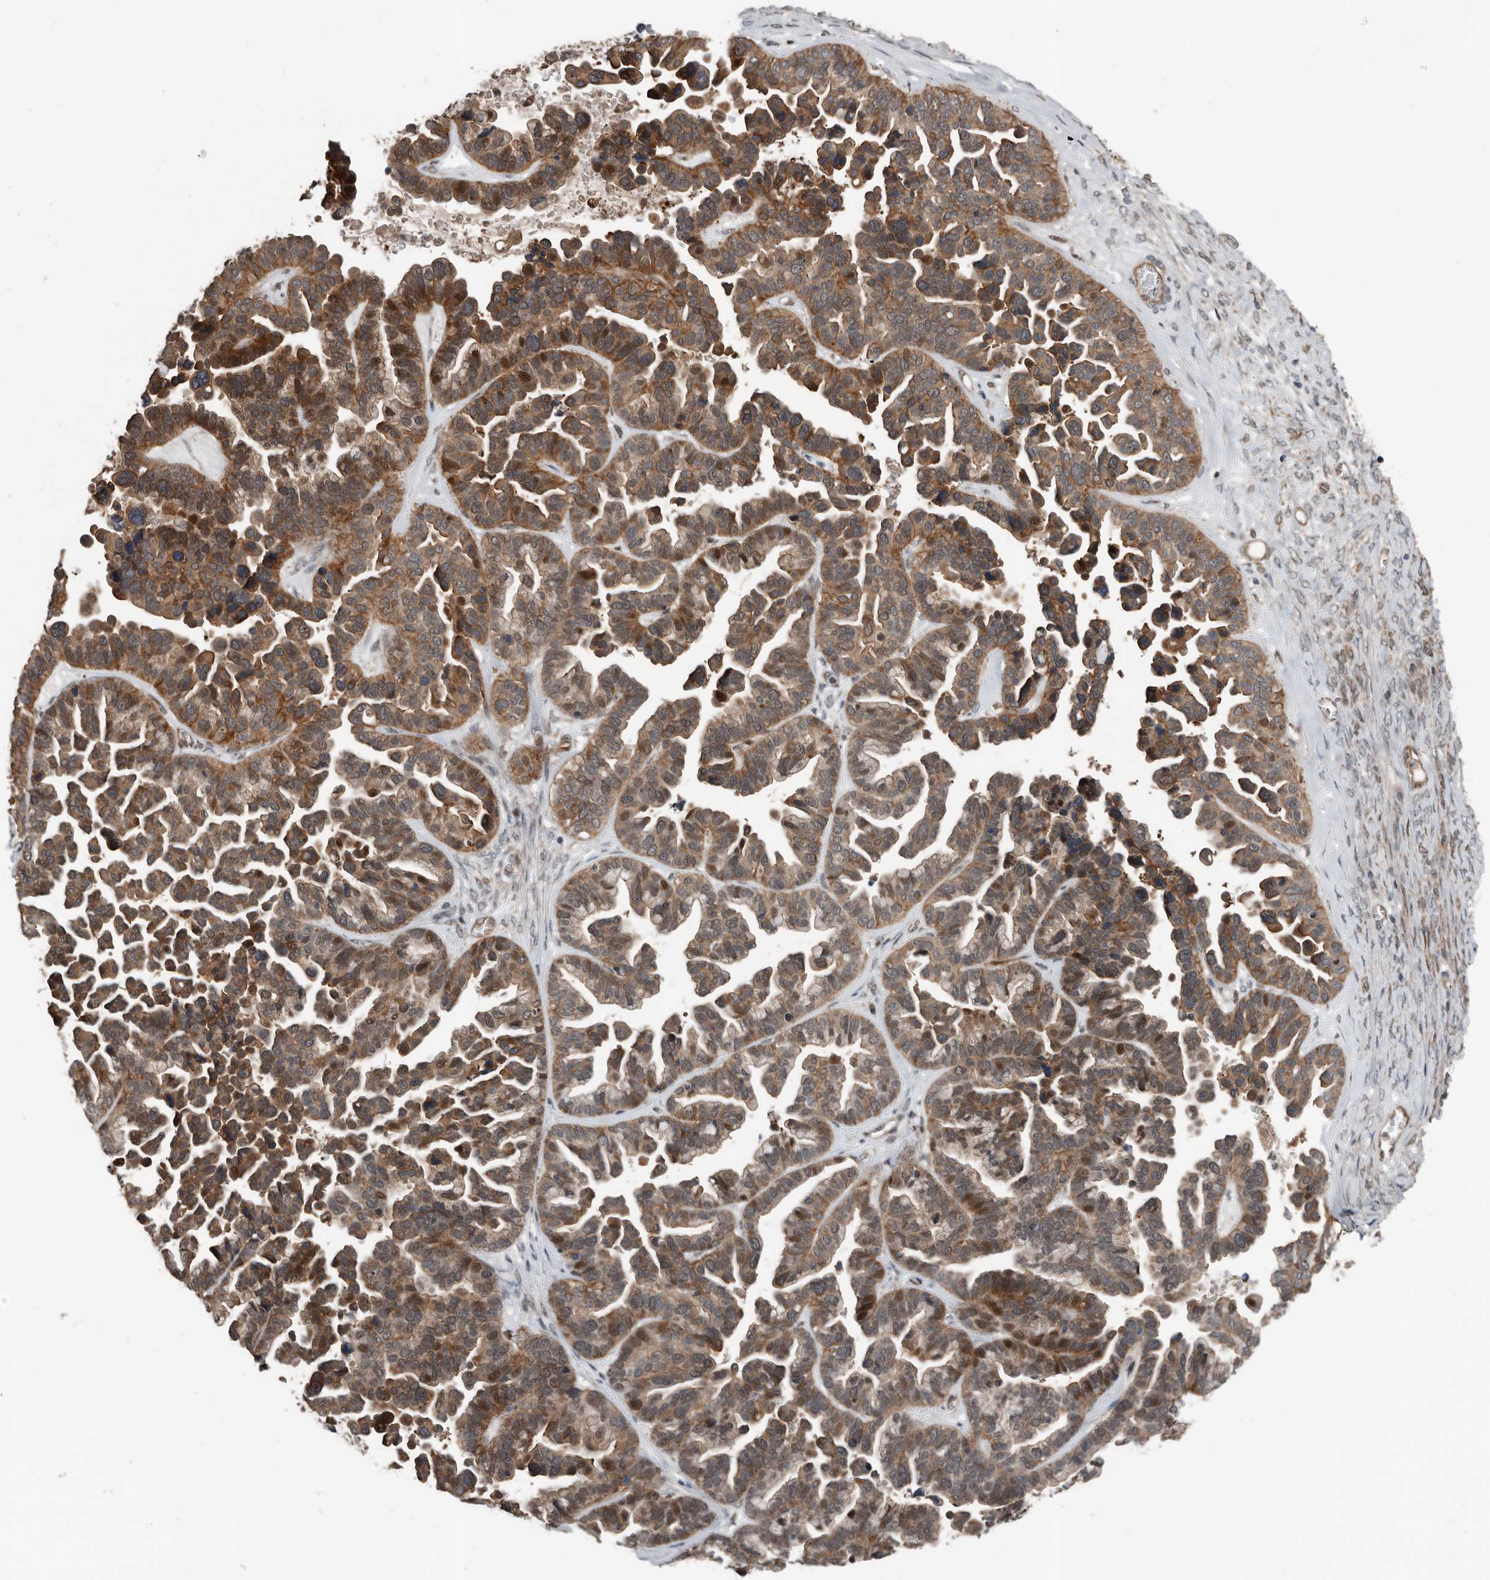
{"staining": {"intensity": "moderate", "quantity": ">75%", "location": "cytoplasmic/membranous,nuclear"}, "tissue": "ovarian cancer", "cell_type": "Tumor cells", "image_type": "cancer", "snomed": [{"axis": "morphology", "description": "Cystadenocarcinoma, serous, NOS"}, {"axis": "topography", "description": "Ovary"}], "caption": "Immunohistochemical staining of ovarian cancer (serous cystadenocarcinoma) displays moderate cytoplasmic/membranous and nuclear protein positivity in about >75% of tumor cells.", "gene": "YOD1", "patient": {"sex": "female", "age": 56}}